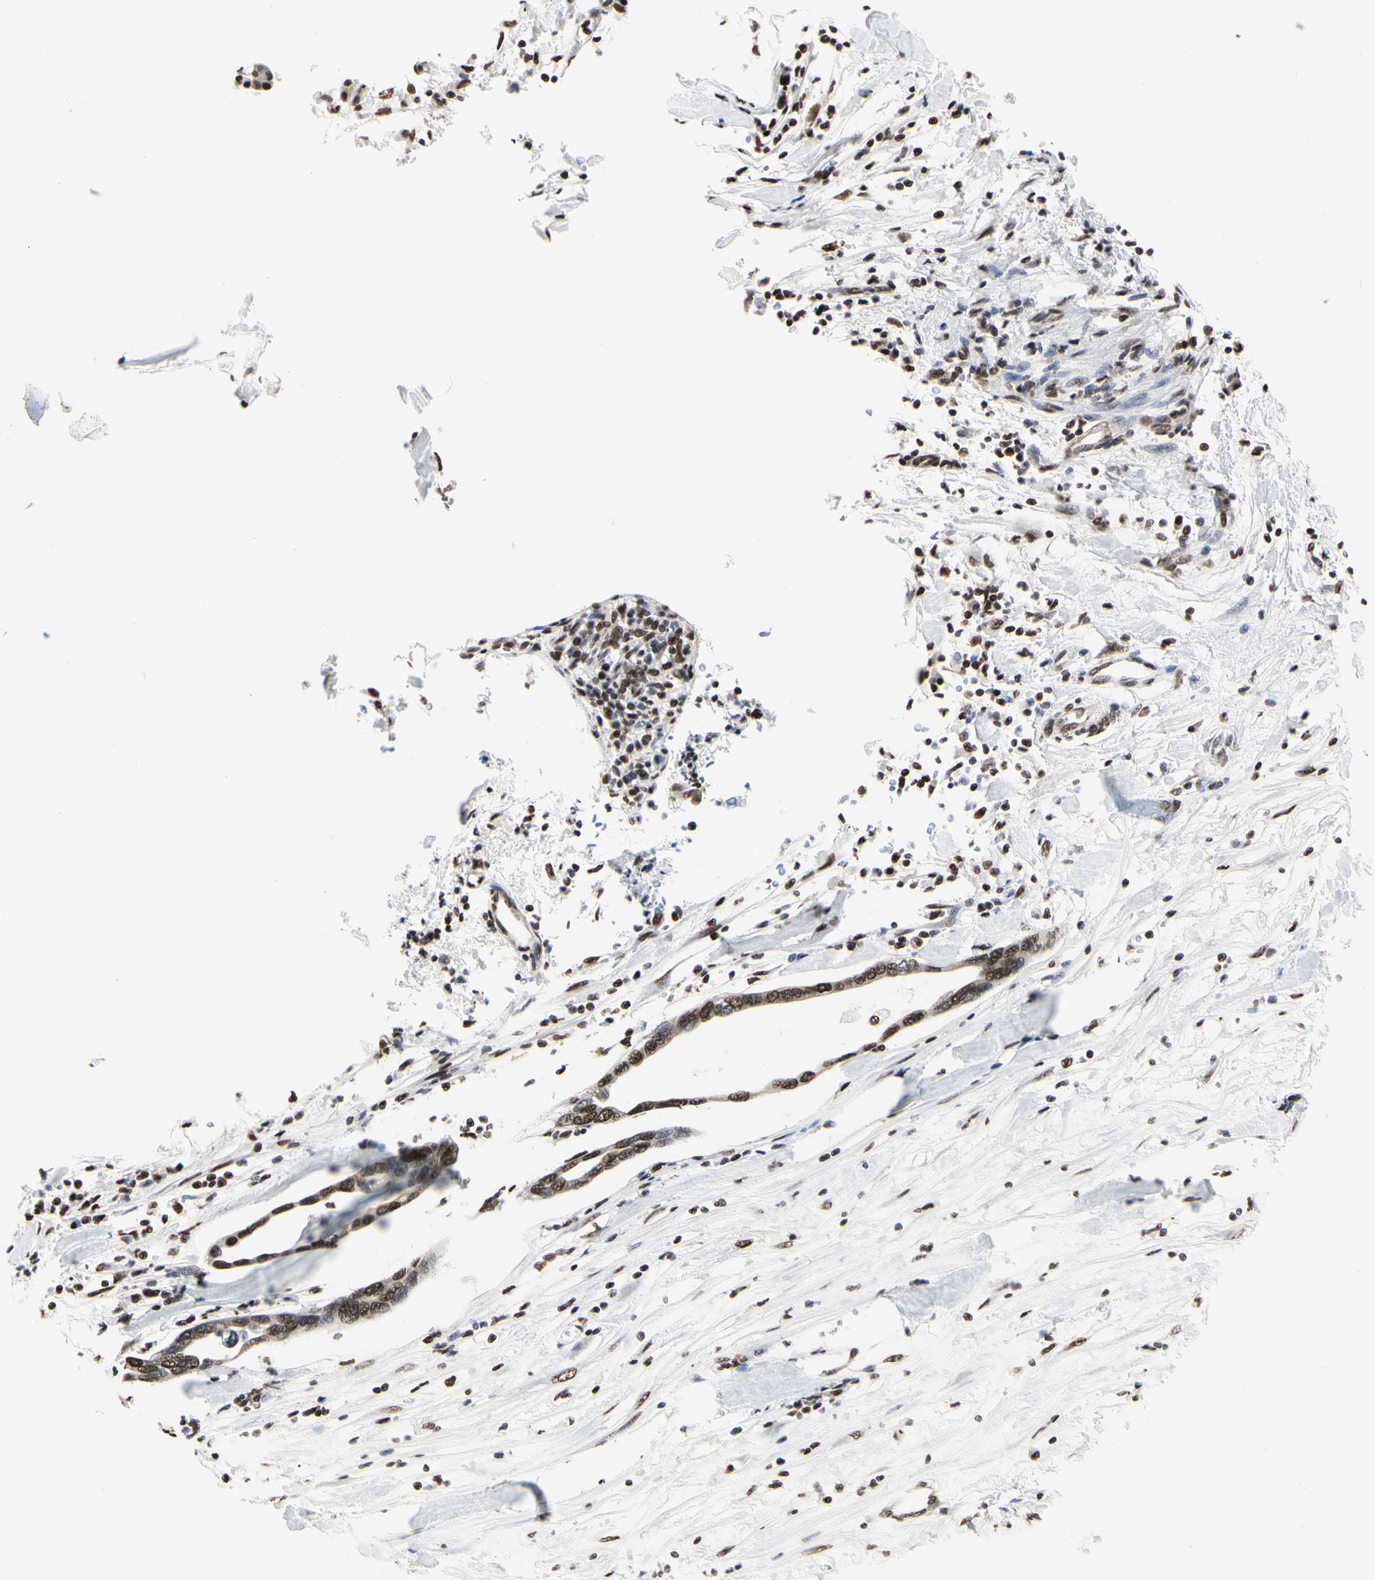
{"staining": {"intensity": "moderate", "quantity": ">75%", "location": "nuclear"}, "tissue": "pancreatic cancer", "cell_type": "Tumor cells", "image_type": "cancer", "snomed": [{"axis": "morphology", "description": "Adenocarcinoma, NOS"}, {"axis": "topography", "description": "Pancreas"}], "caption": "This micrograph demonstrates pancreatic cancer stained with immunohistochemistry to label a protein in brown. The nuclear of tumor cells show moderate positivity for the protein. Nuclei are counter-stained blue.", "gene": "PRMT3", "patient": {"sex": "female", "age": 57}}